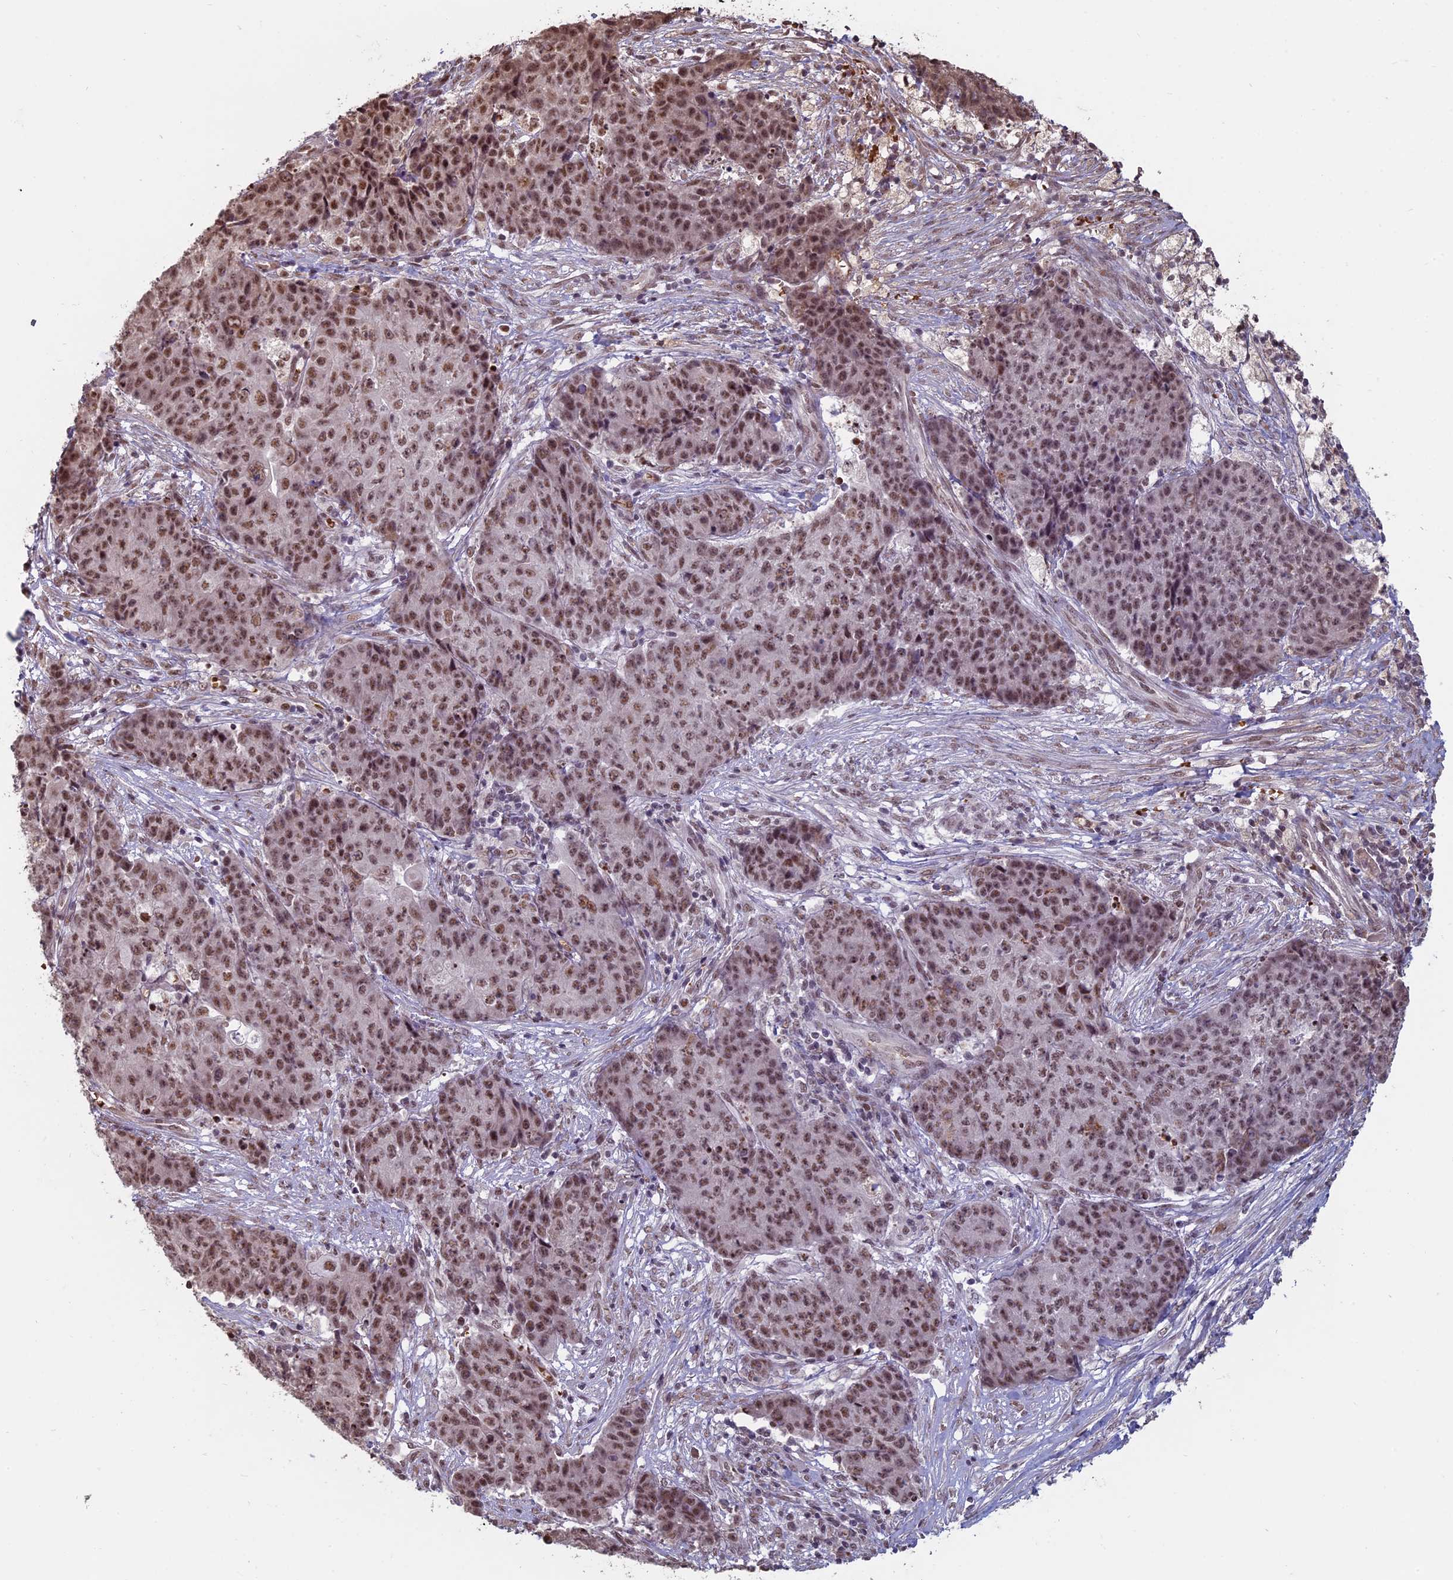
{"staining": {"intensity": "moderate", "quantity": ">75%", "location": "nuclear"}, "tissue": "ovarian cancer", "cell_type": "Tumor cells", "image_type": "cancer", "snomed": [{"axis": "morphology", "description": "Carcinoma, endometroid"}, {"axis": "topography", "description": "Ovary"}], "caption": "Immunohistochemistry (IHC) staining of ovarian cancer, which reveals medium levels of moderate nuclear expression in about >75% of tumor cells indicating moderate nuclear protein staining. The staining was performed using DAB (brown) for protein detection and nuclei were counterstained in hematoxylin (blue).", "gene": "MFAP1", "patient": {"sex": "female", "age": 42}}